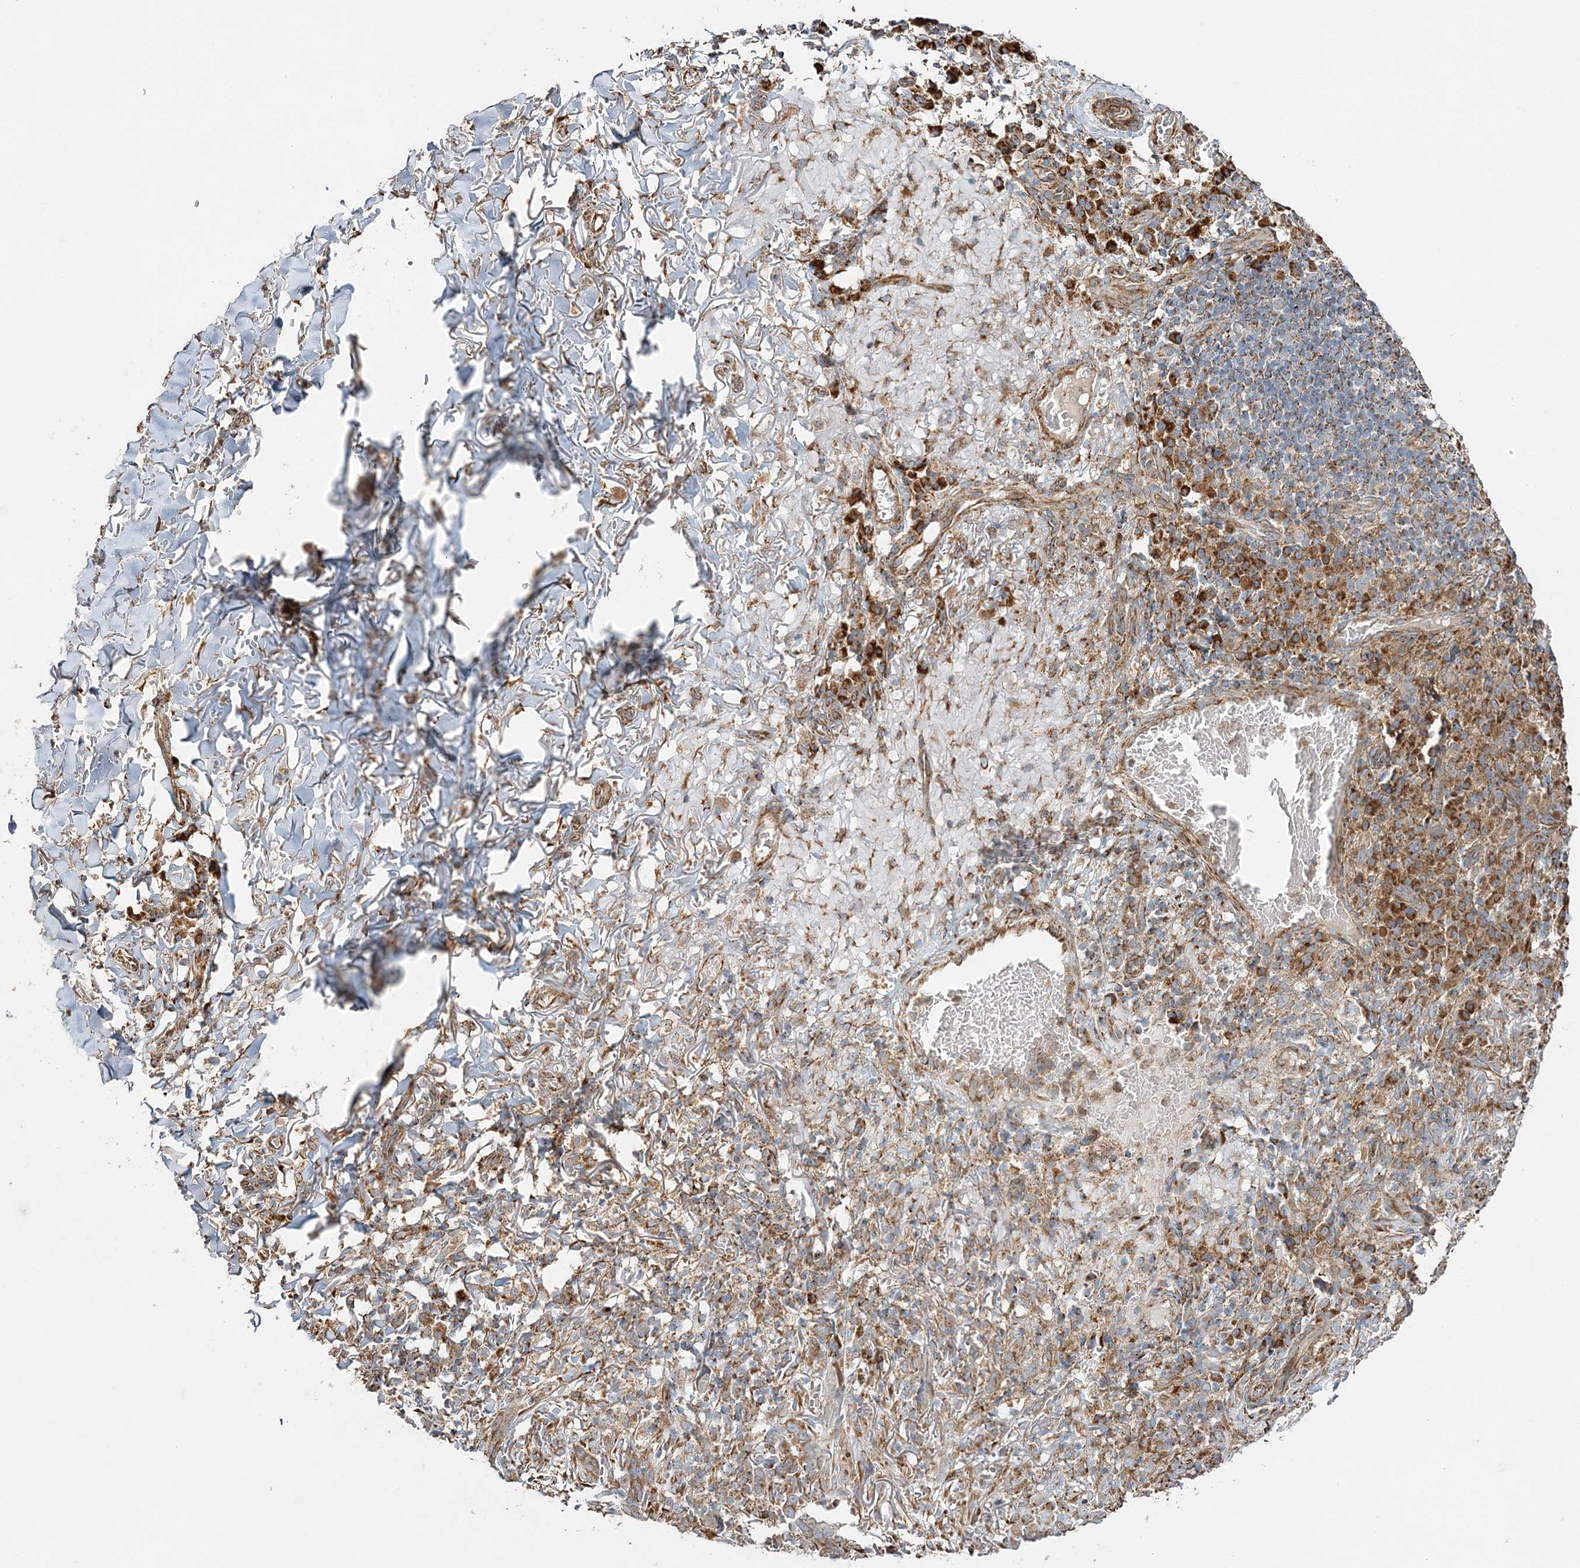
{"staining": {"intensity": "strong", "quantity": "25%-75%", "location": "cytoplasmic/membranous"}, "tissue": "skin cancer", "cell_type": "Tumor cells", "image_type": "cancer", "snomed": [{"axis": "morphology", "description": "Basal cell carcinoma"}, {"axis": "topography", "description": "Skin"}], "caption": "Immunohistochemical staining of skin basal cell carcinoma displays high levels of strong cytoplasmic/membranous staining in approximately 25%-75% of tumor cells.", "gene": "ZFYVE16", "patient": {"sex": "male", "age": 85}}